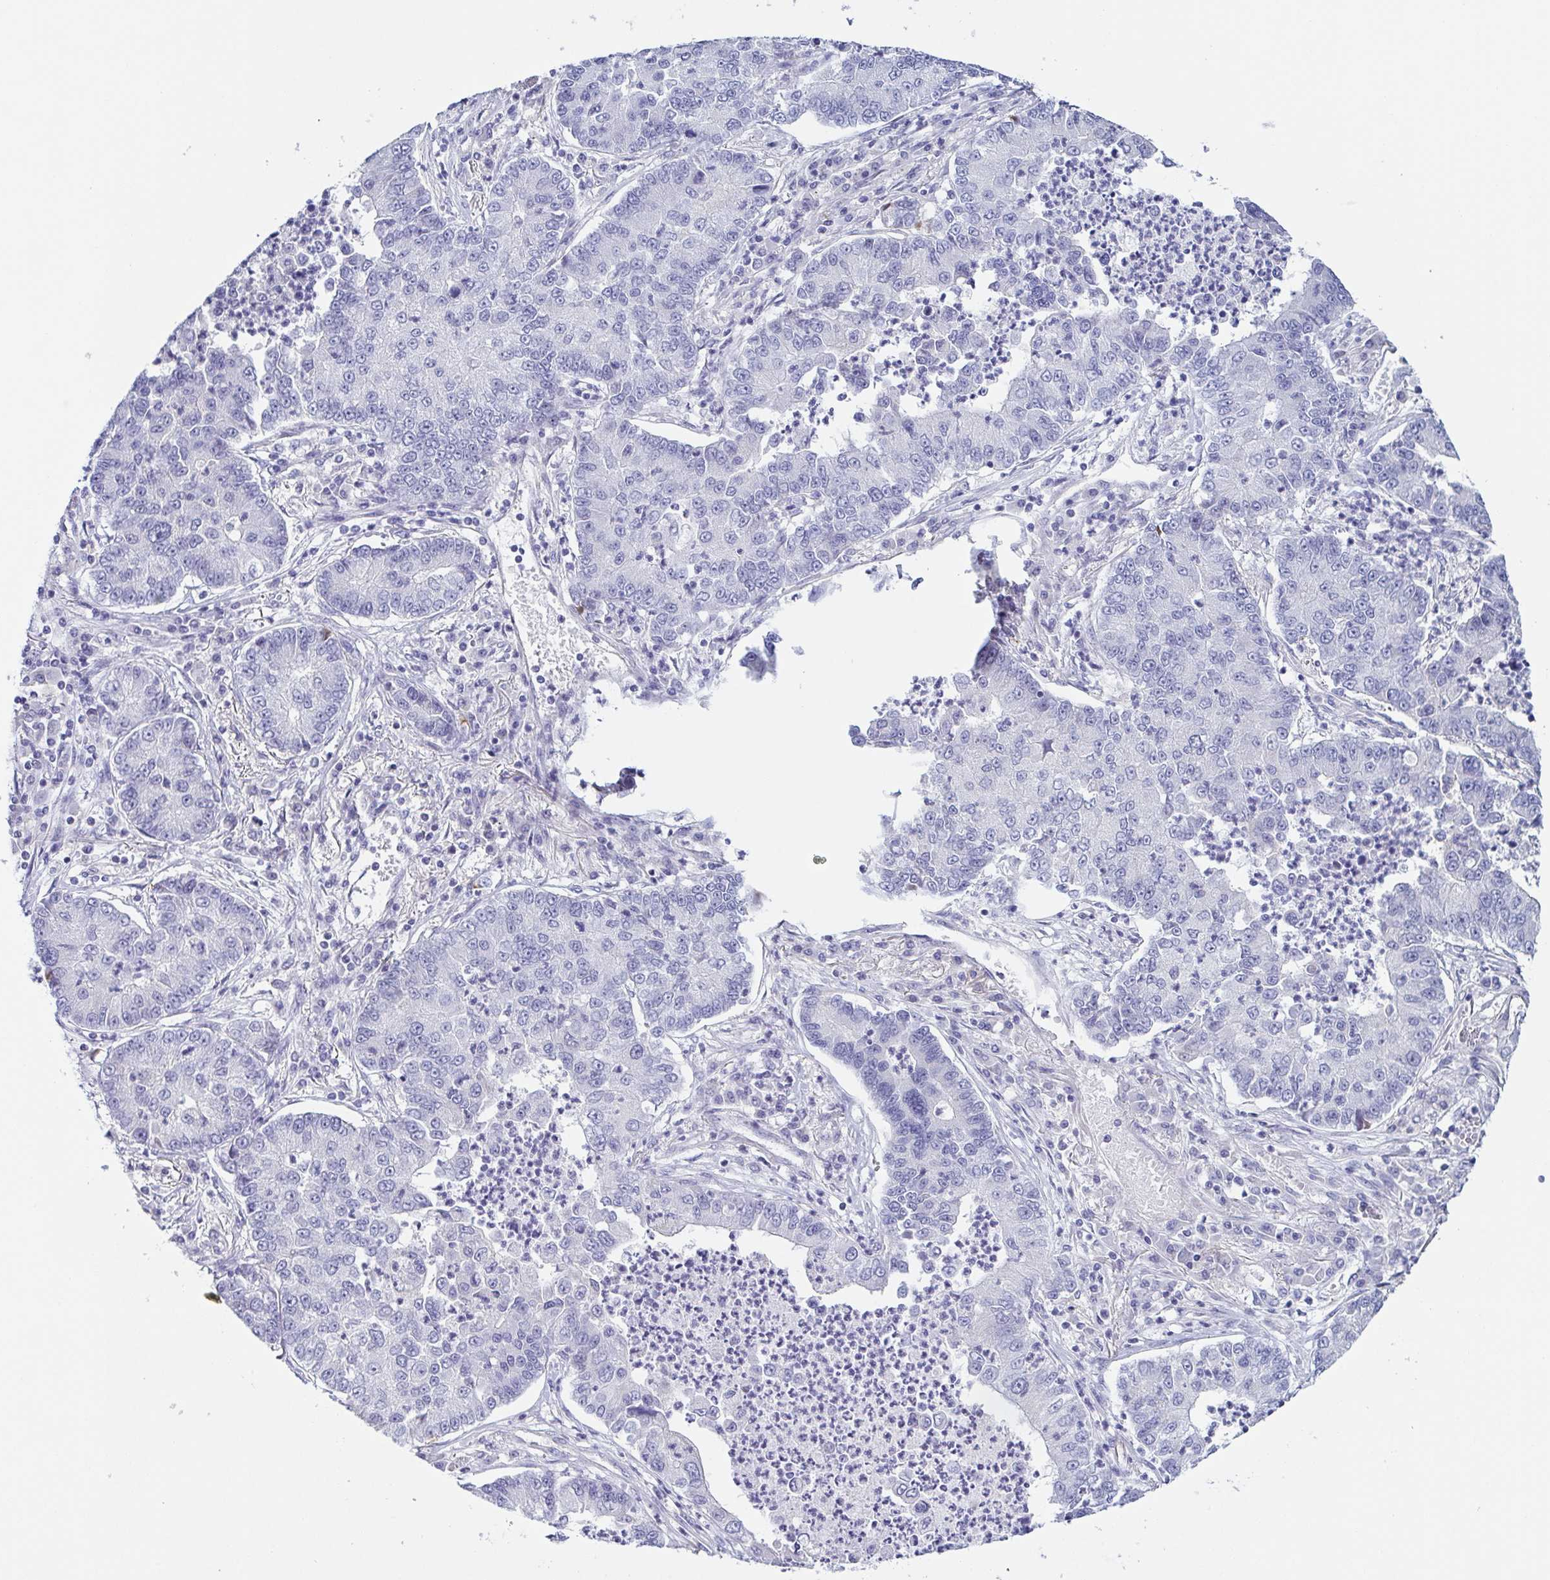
{"staining": {"intensity": "negative", "quantity": "none", "location": "none"}, "tissue": "lung cancer", "cell_type": "Tumor cells", "image_type": "cancer", "snomed": [{"axis": "morphology", "description": "Adenocarcinoma, NOS"}, {"axis": "topography", "description": "Lung"}], "caption": "Lung cancer was stained to show a protein in brown. There is no significant positivity in tumor cells.", "gene": "COL17A1", "patient": {"sex": "female", "age": 57}}